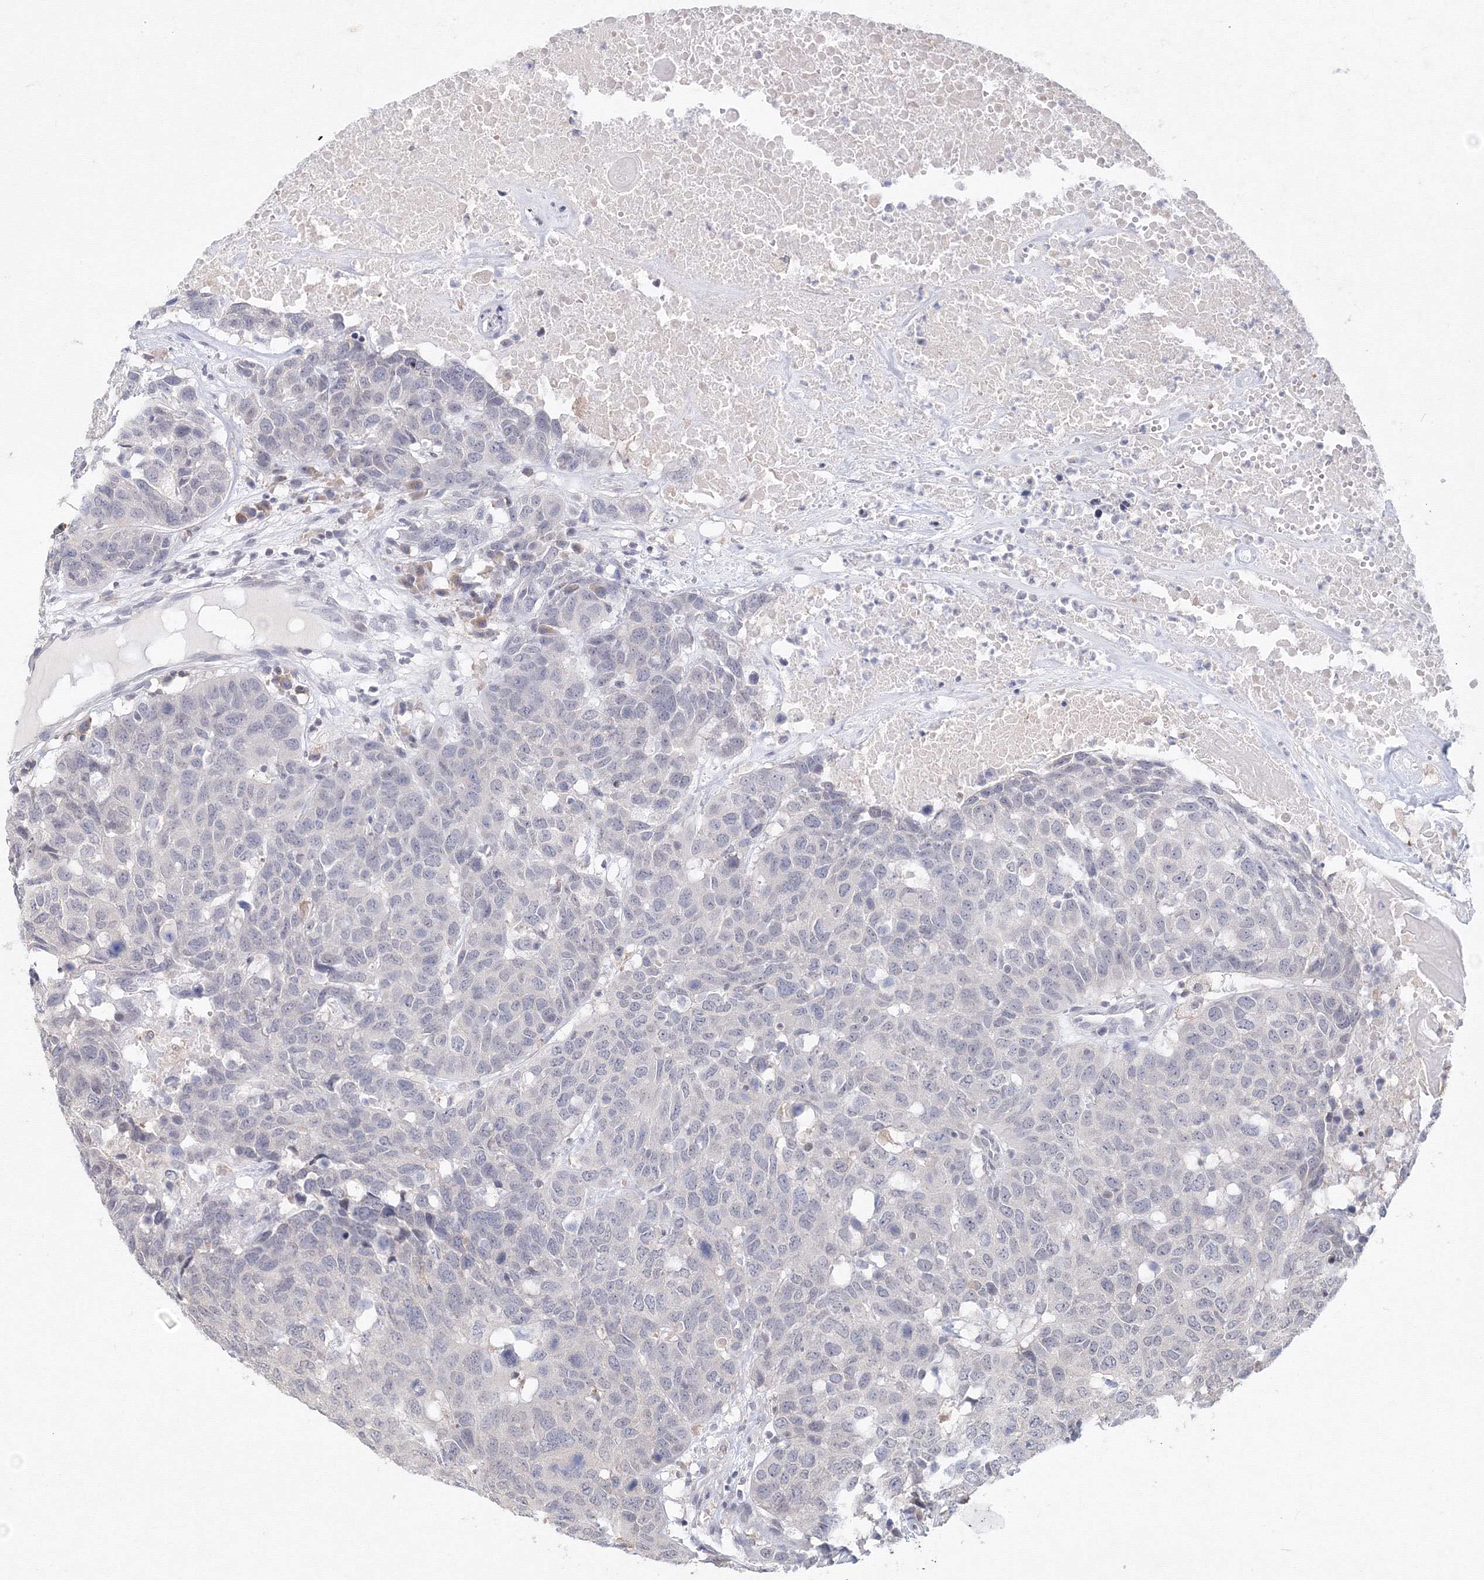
{"staining": {"intensity": "negative", "quantity": "none", "location": "none"}, "tissue": "head and neck cancer", "cell_type": "Tumor cells", "image_type": "cancer", "snomed": [{"axis": "morphology", "description": "Squamous cell carcinoma, NOS"}, {"axis": "topography", "description": "Head-Neck"}], "caption": "Tumor cells show no significant protein expression in head and neck cancer (squamous cell carcinoma). Brightfield microscopy of immunohistochemistry stained with DAB (brown) and hematoxylin (blue), captured at high magnification.", "gene": "SLC7A7", "patient": {"sex": "male", "age": 66}}